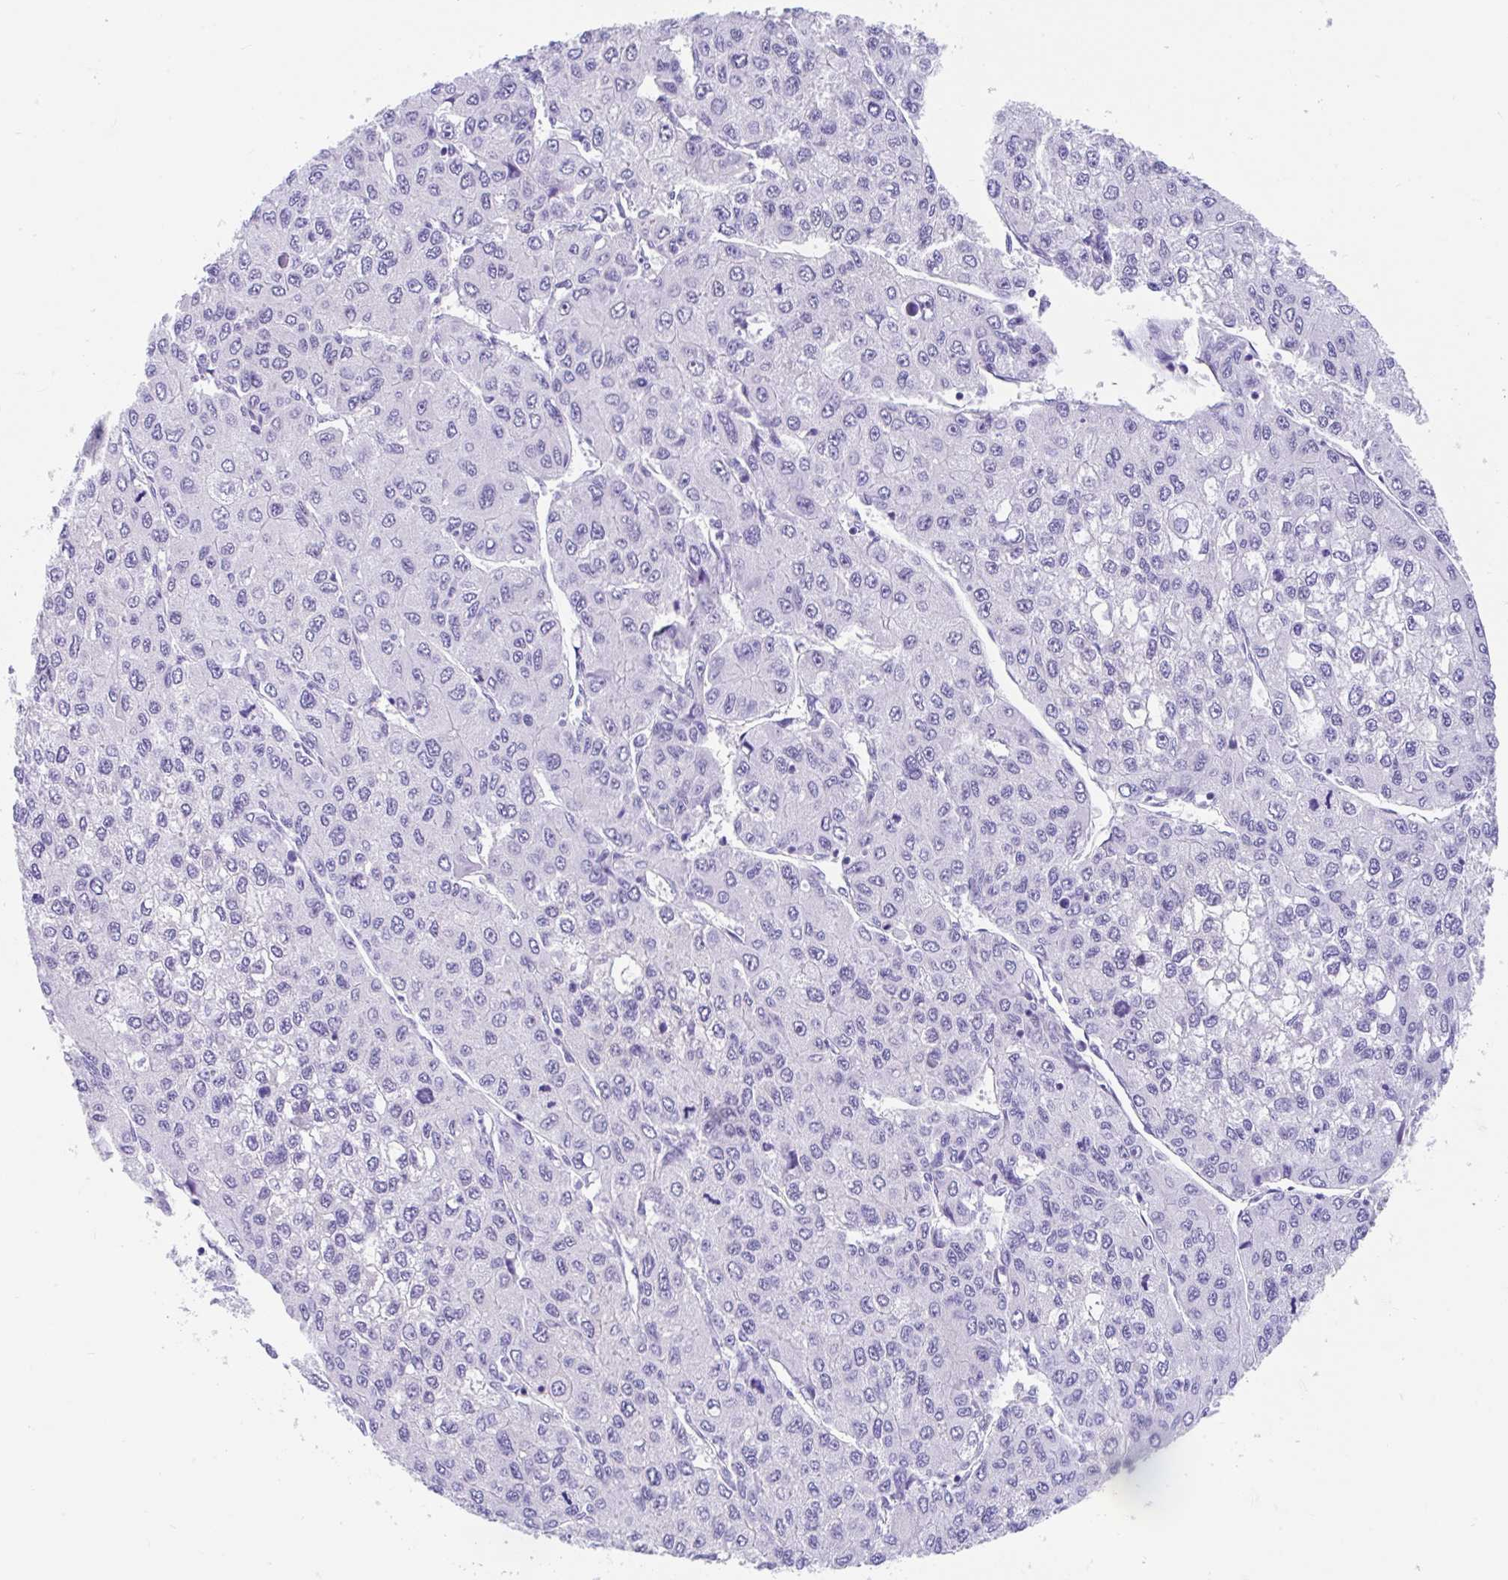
{"staining": {"intensity": "negative", "quantity": "none", "location": "none"}, "tissue": "liver cancer", "cell_type": "Tumor cells", "image_type": "cancer", "snomed": [{"axis": "morphology", "description": "Carcinoma, Hepatocellular, NOS"}, {"axis": "topography", "description": "Liver"}], "caption": "Liver cancer (hepatocellular carcinoma) was stained to show a protein in brown. There is no significant expression in tumor cells.", "gene": "FAM107A", "patient": {"sex": "female", "age": 66}}